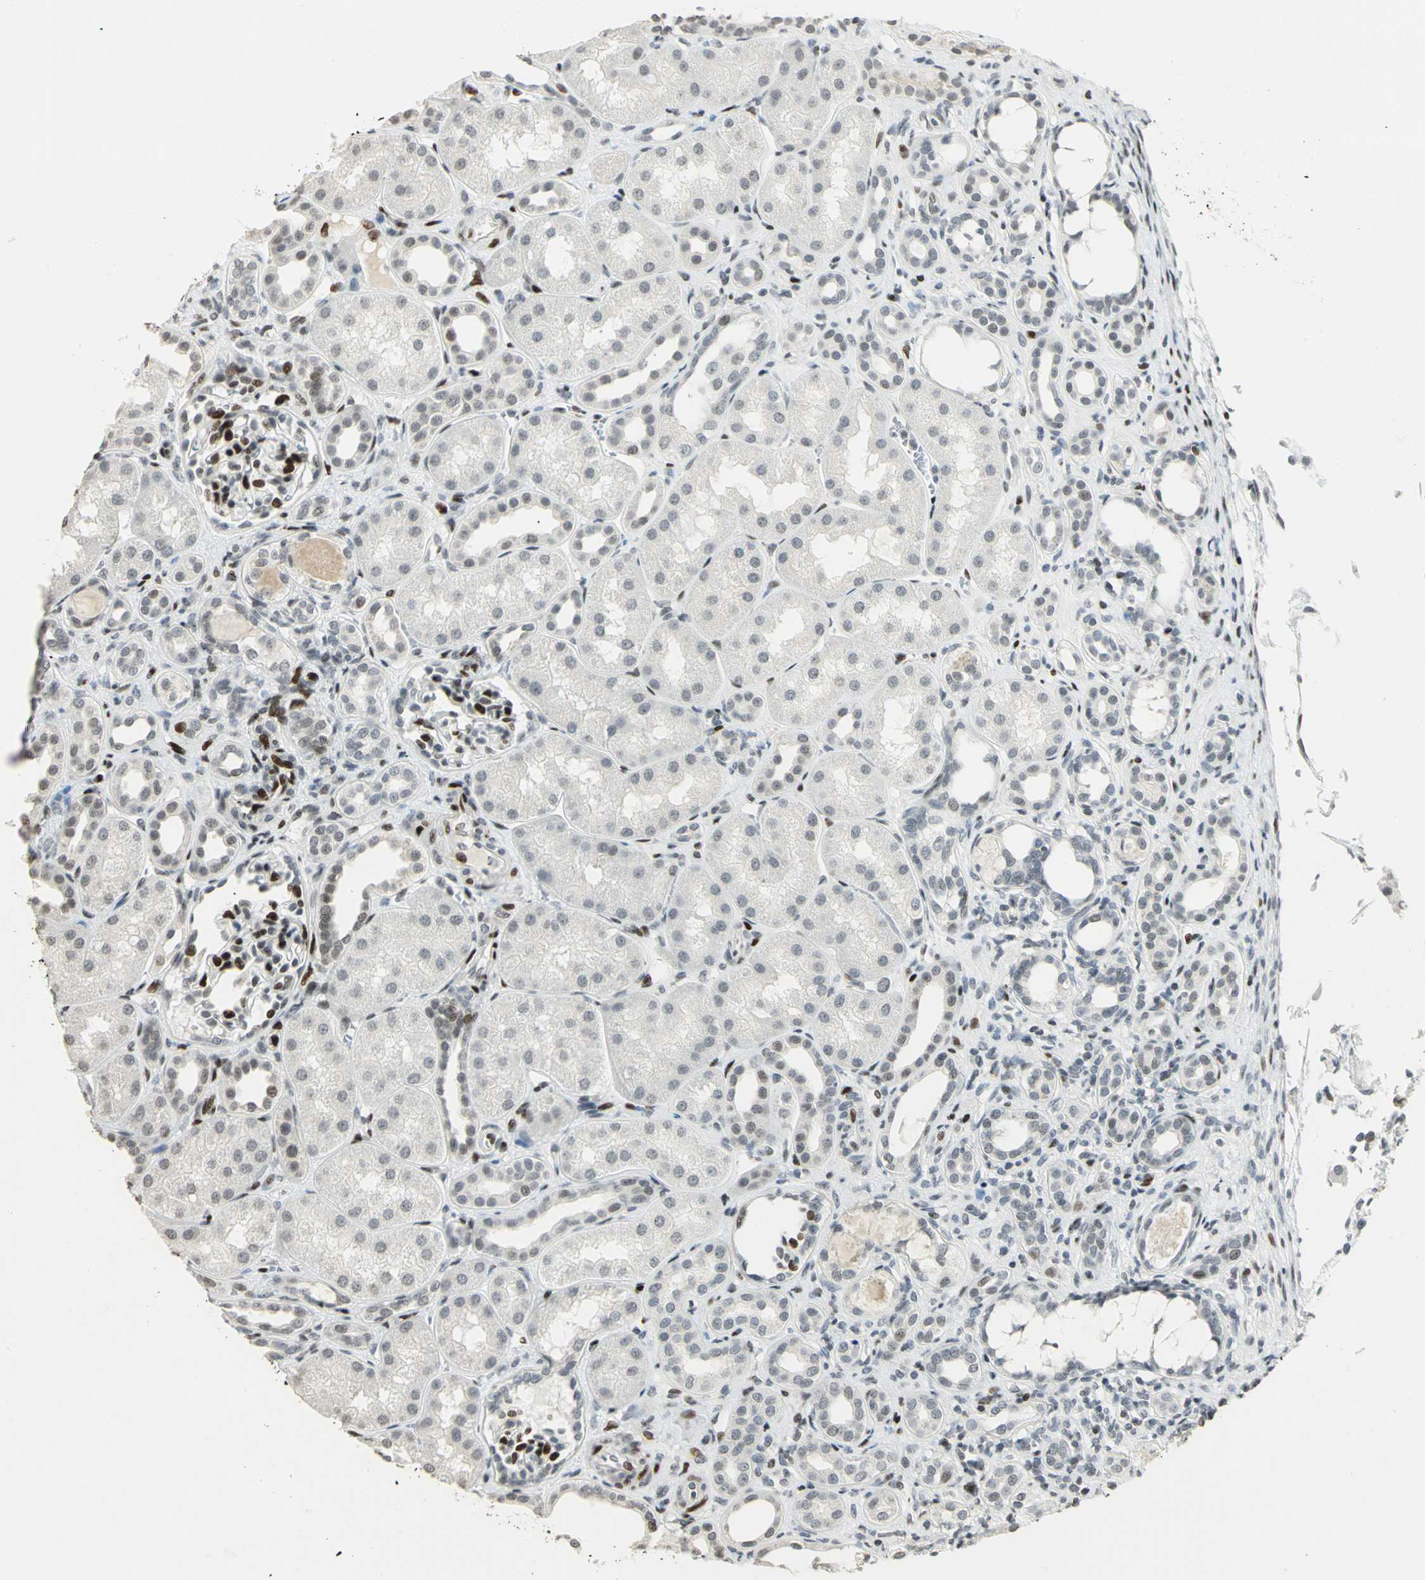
{"staining": {"intensity": "strong", "quantity": "25%-75%", "location": "nuclear"}, "tissue": "kidney", "cell_type": "Cells in glomeruli", "image_type": "normal", "snomed": [{"axis": "morphology", "description": "Normal tissue, NOS"}, {"axis": "topography", "description": "Kidney"}], "caption": "There is high levels of strong nuclear expression in cells in glomeruli of normal kidney, as demonstrated by immunohistochemical staining (brown color).", "gene": "KDM1A", "patient": {"sex": "male", "age": 7}}